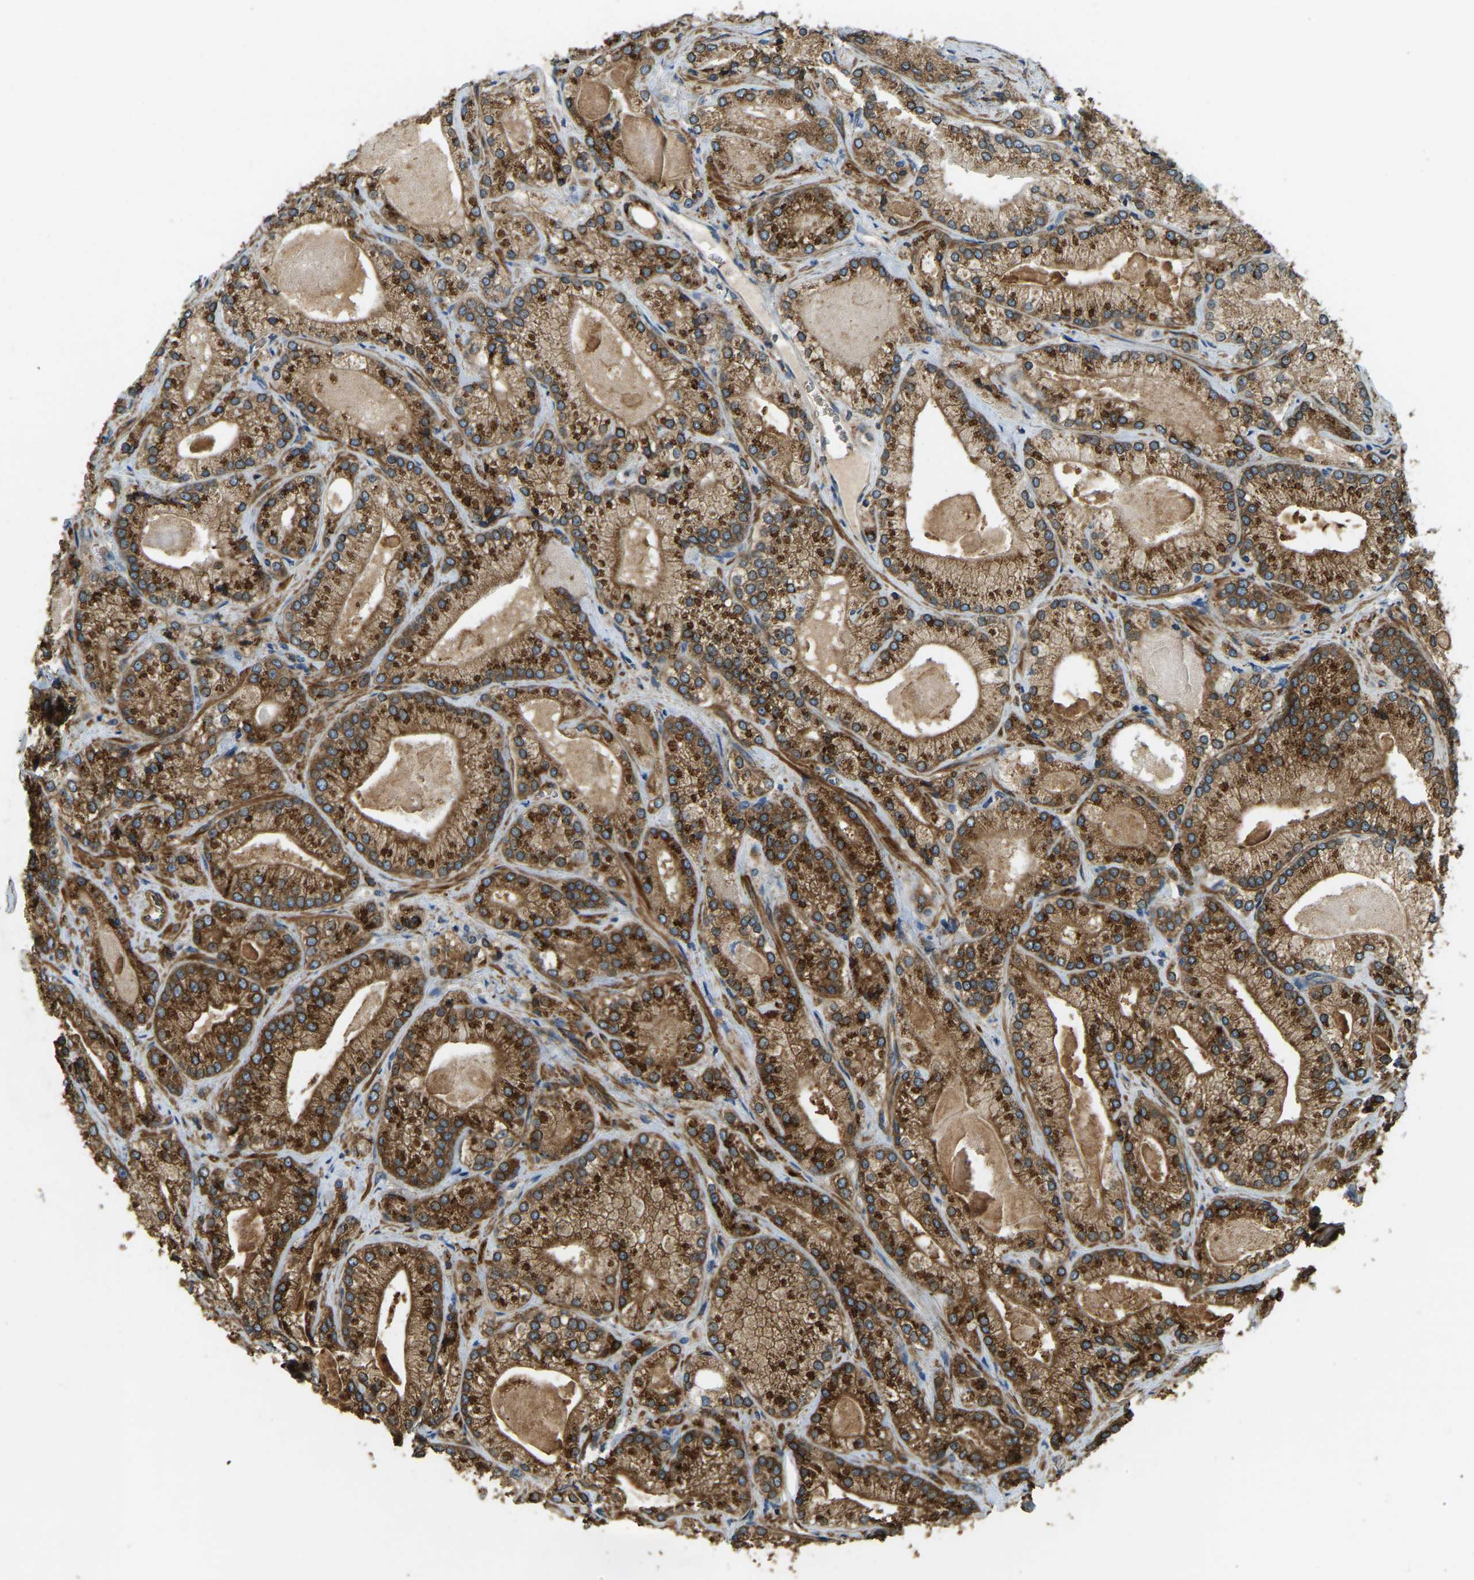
{"staining": {"intensity": "strong", "quantity": ">75%", "location": "cytoplasmic/membranous"}, "tissue": "prostate cancer", "cell_type": "Tumor cells", "image_type": "cancer", "snomed": [{"axis": "morphology", "description": "Adenocarcinoma, Low grade"}, {"axis": "topography", "description": "Prostate"}], "caption": "This is a histology image of IHC staining of prostate cancer, which shows strong positivity in the cytoplasmic/membranous of tumor cells.", "gene": "ERGIC1", "patient": {"sex": "male", "age": 65}}